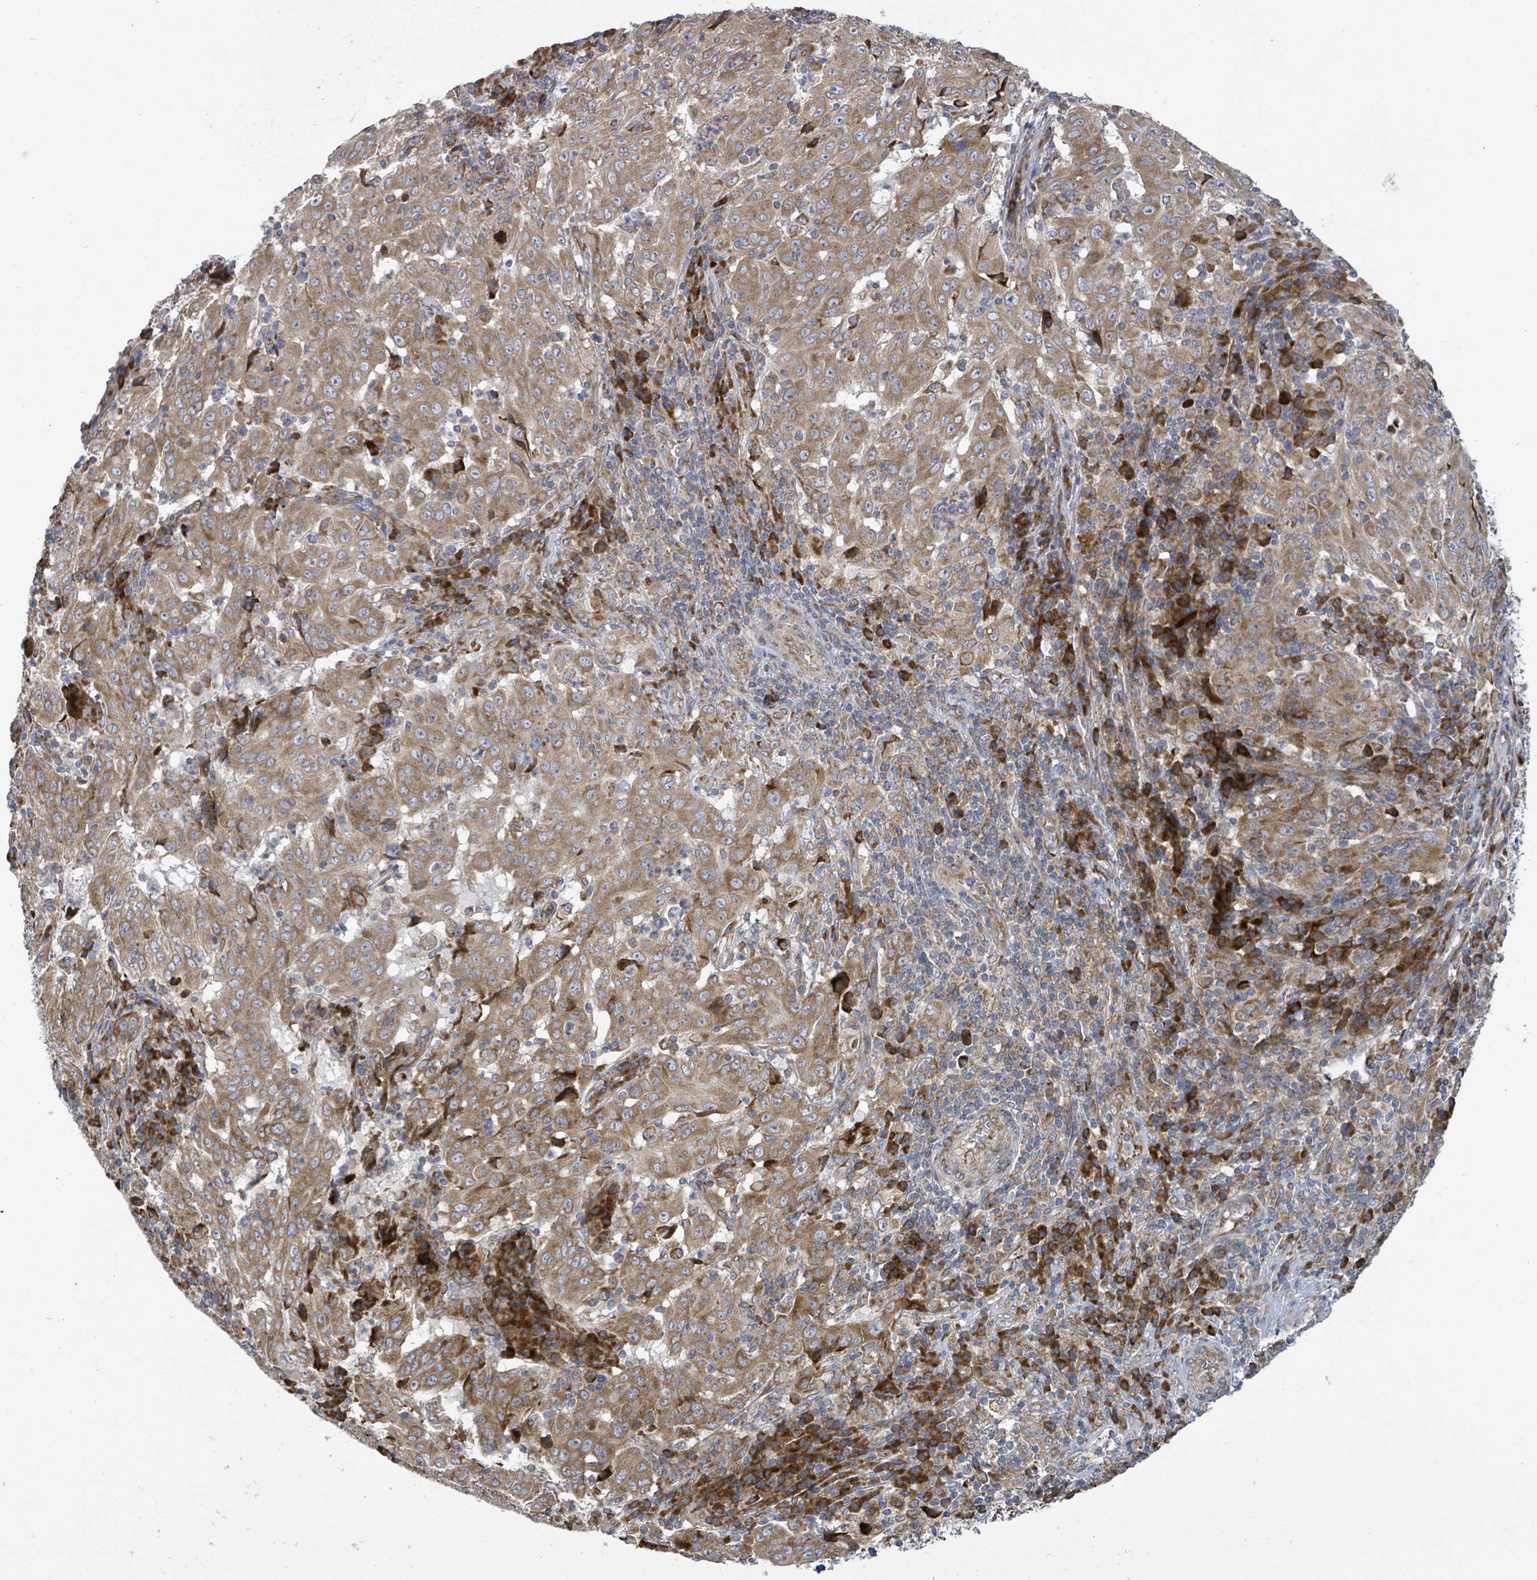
{"staining": {"intensity": "moderate", "quantity": ">75%", "location": "cytoplasmic/membranous"}, "tissue": "pancreatic cancer", "cell_type": "Tumor cells", "image_type": "cancer", "snomed": [{"axis": "morphology", "description": "Adenocarcinoma, NOS"}, {"axis": "topography", "description": "Pancreas"}], "caption": "IHC (DAB) staining of human pancreatic adenocarcinoma reveals moderate cytoplasmic/membranous protein staining in approximately >75% of tumor cells.", "gene": "NOMO1", "patient": {"sex": "male", "age": 63}}